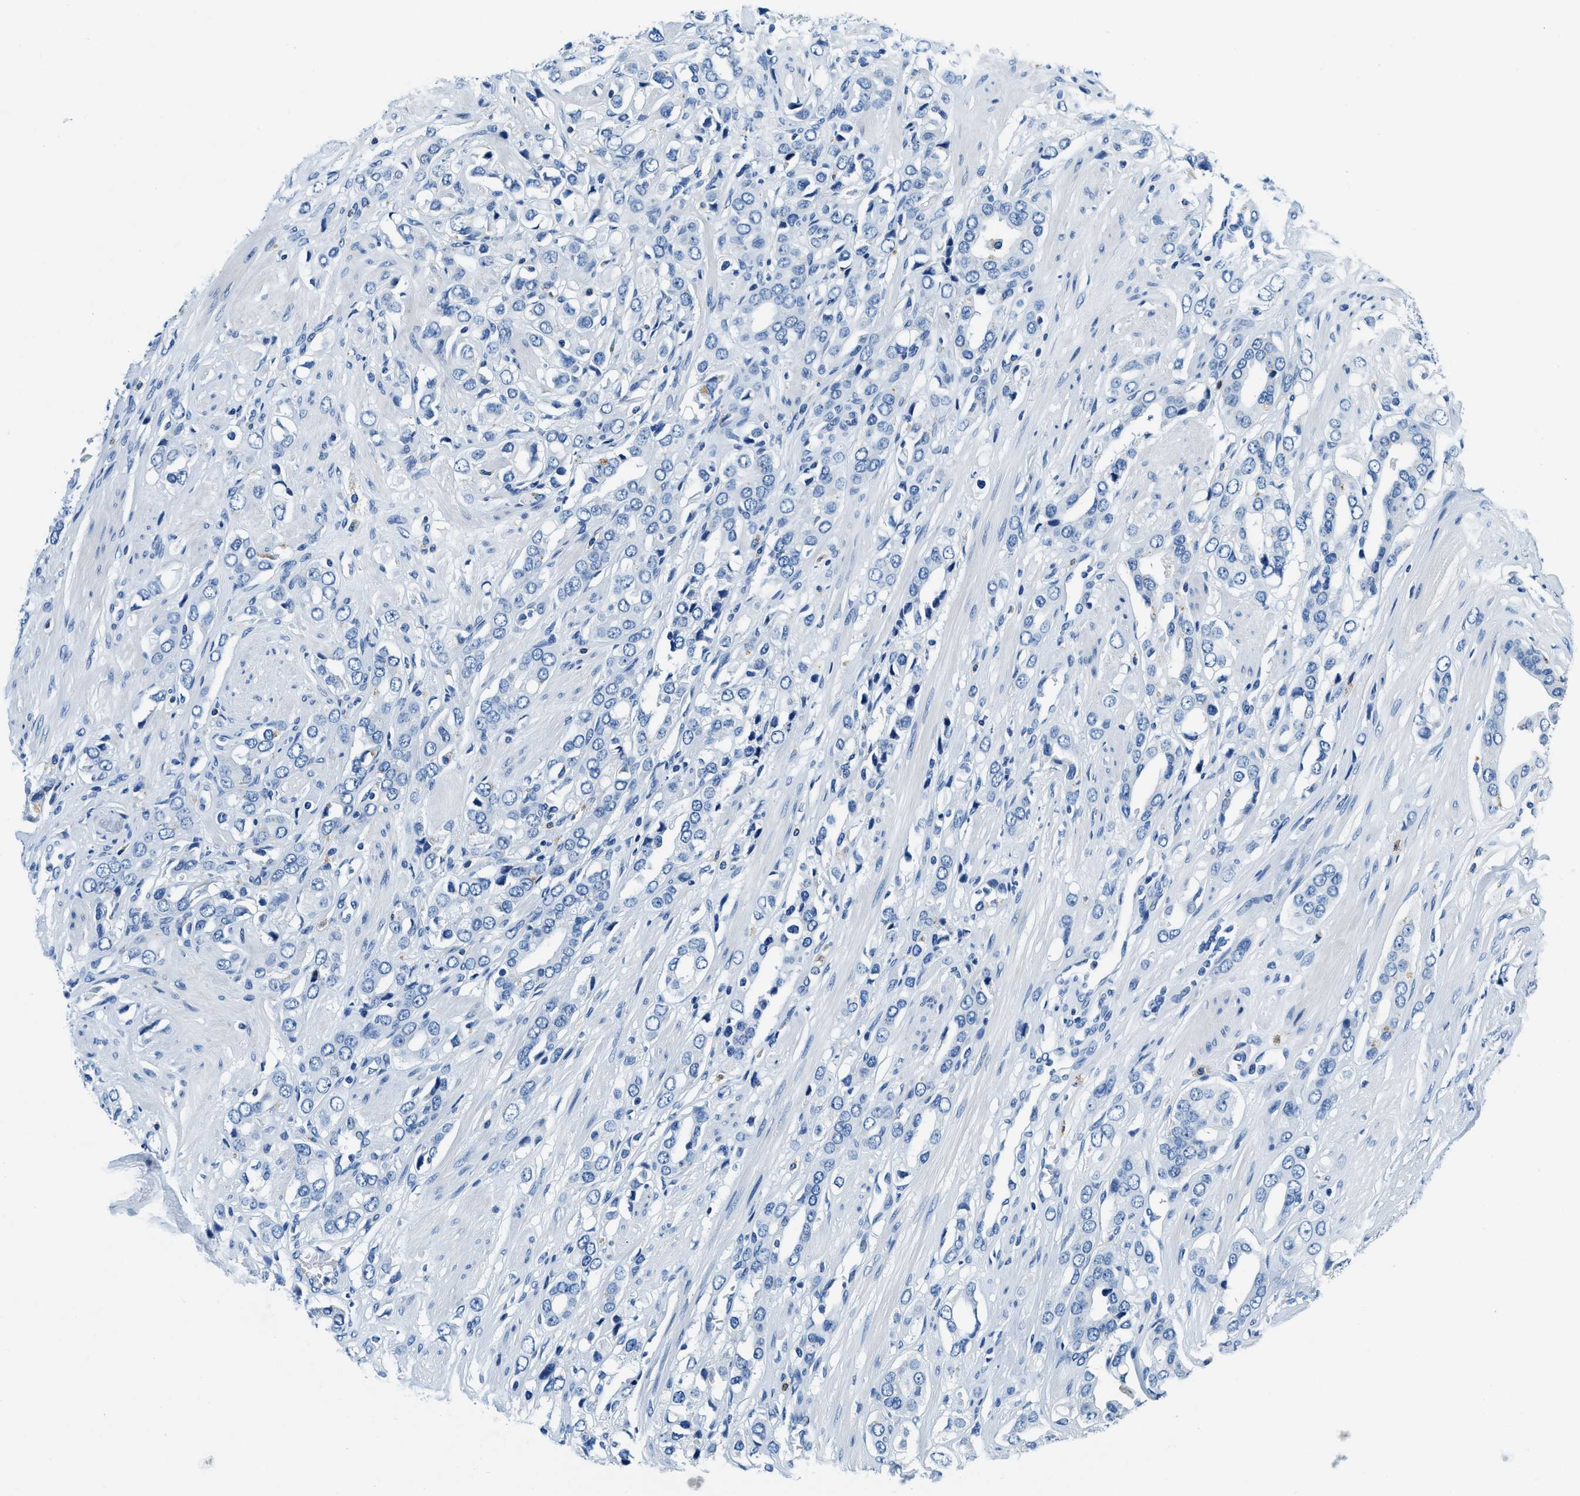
{"staining": {"intensity": "negative", "quantity": "none", "location": "none"}, "tissue": "prostate cancer", "cell_type": "Tumor cells", "image_type": "cancer", "snomed": [{"axis": "morphology", "description": "Adenocarcinoma, High grade"}, {"axis": "topography", "description": "Prostate"}], "caption": "The immunohistochemistry micrograph has no significant expression in tumor cells of prostate cancer tissue.", "gene": "UBAC2", "patient": {"sex": "male", "age": 52}}